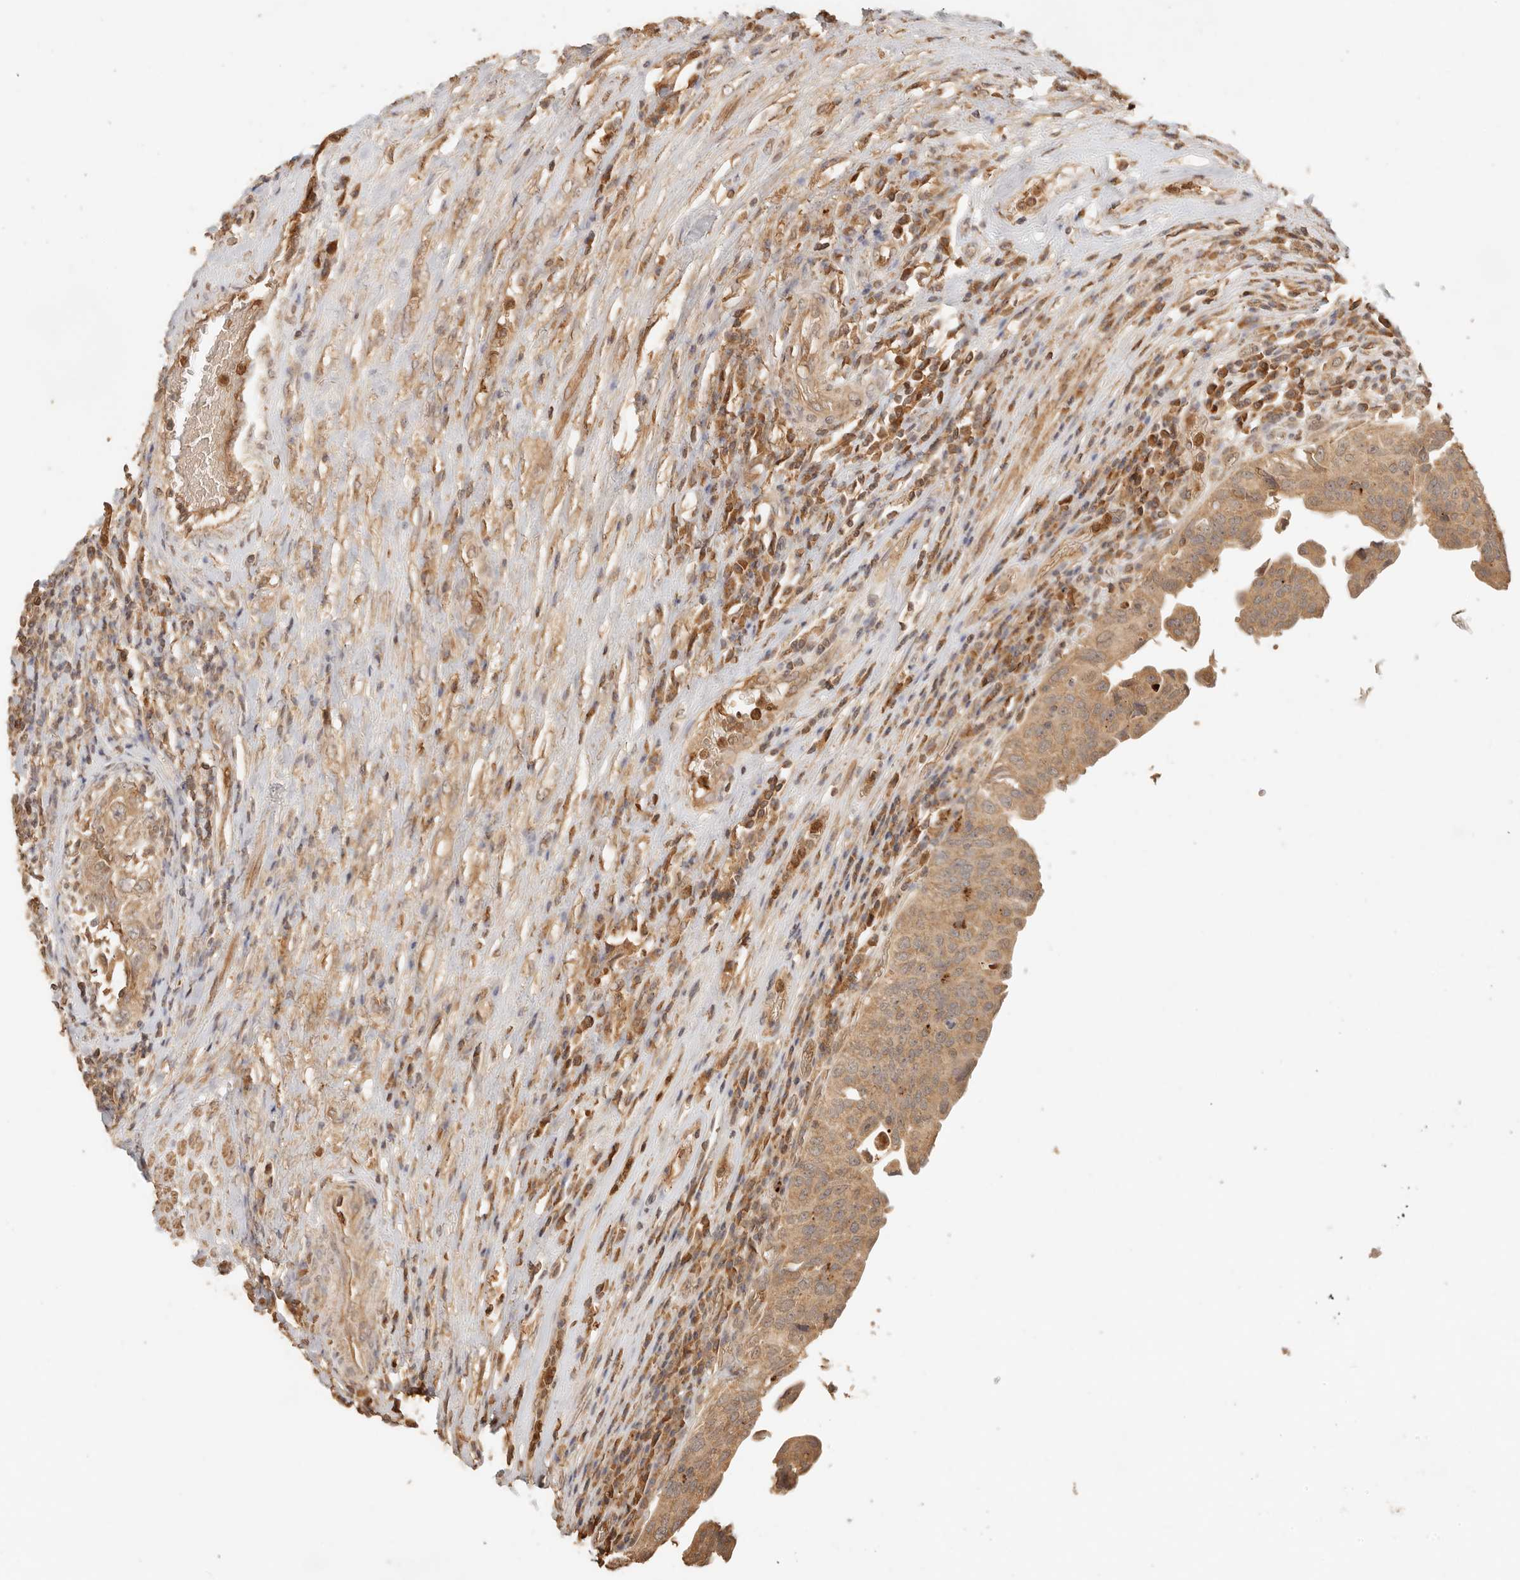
{"staining": {"intensity": "moderate", "quantity": ">75%", "location": "cytoplasmic/membranous,nuclear"}, "tissue": "urothelial cancer", "cell_type": "Tumor cells", "image_type": "cancer", "snomed": [{"axis": "morphology", "description": "Urothelial carcinoma, High grade"}, {"axis": "topography", "description": "Urinary bladder"}], "caption": "About >75% of tumor cells in human urothelial cancer demonstrate moderate cytoplasmic/membranous and nuclear protein positivity as visualized by brown immunohistochemical staining.", "gene": "INTS11", "patient": {"sex": "female", "age": 80}}